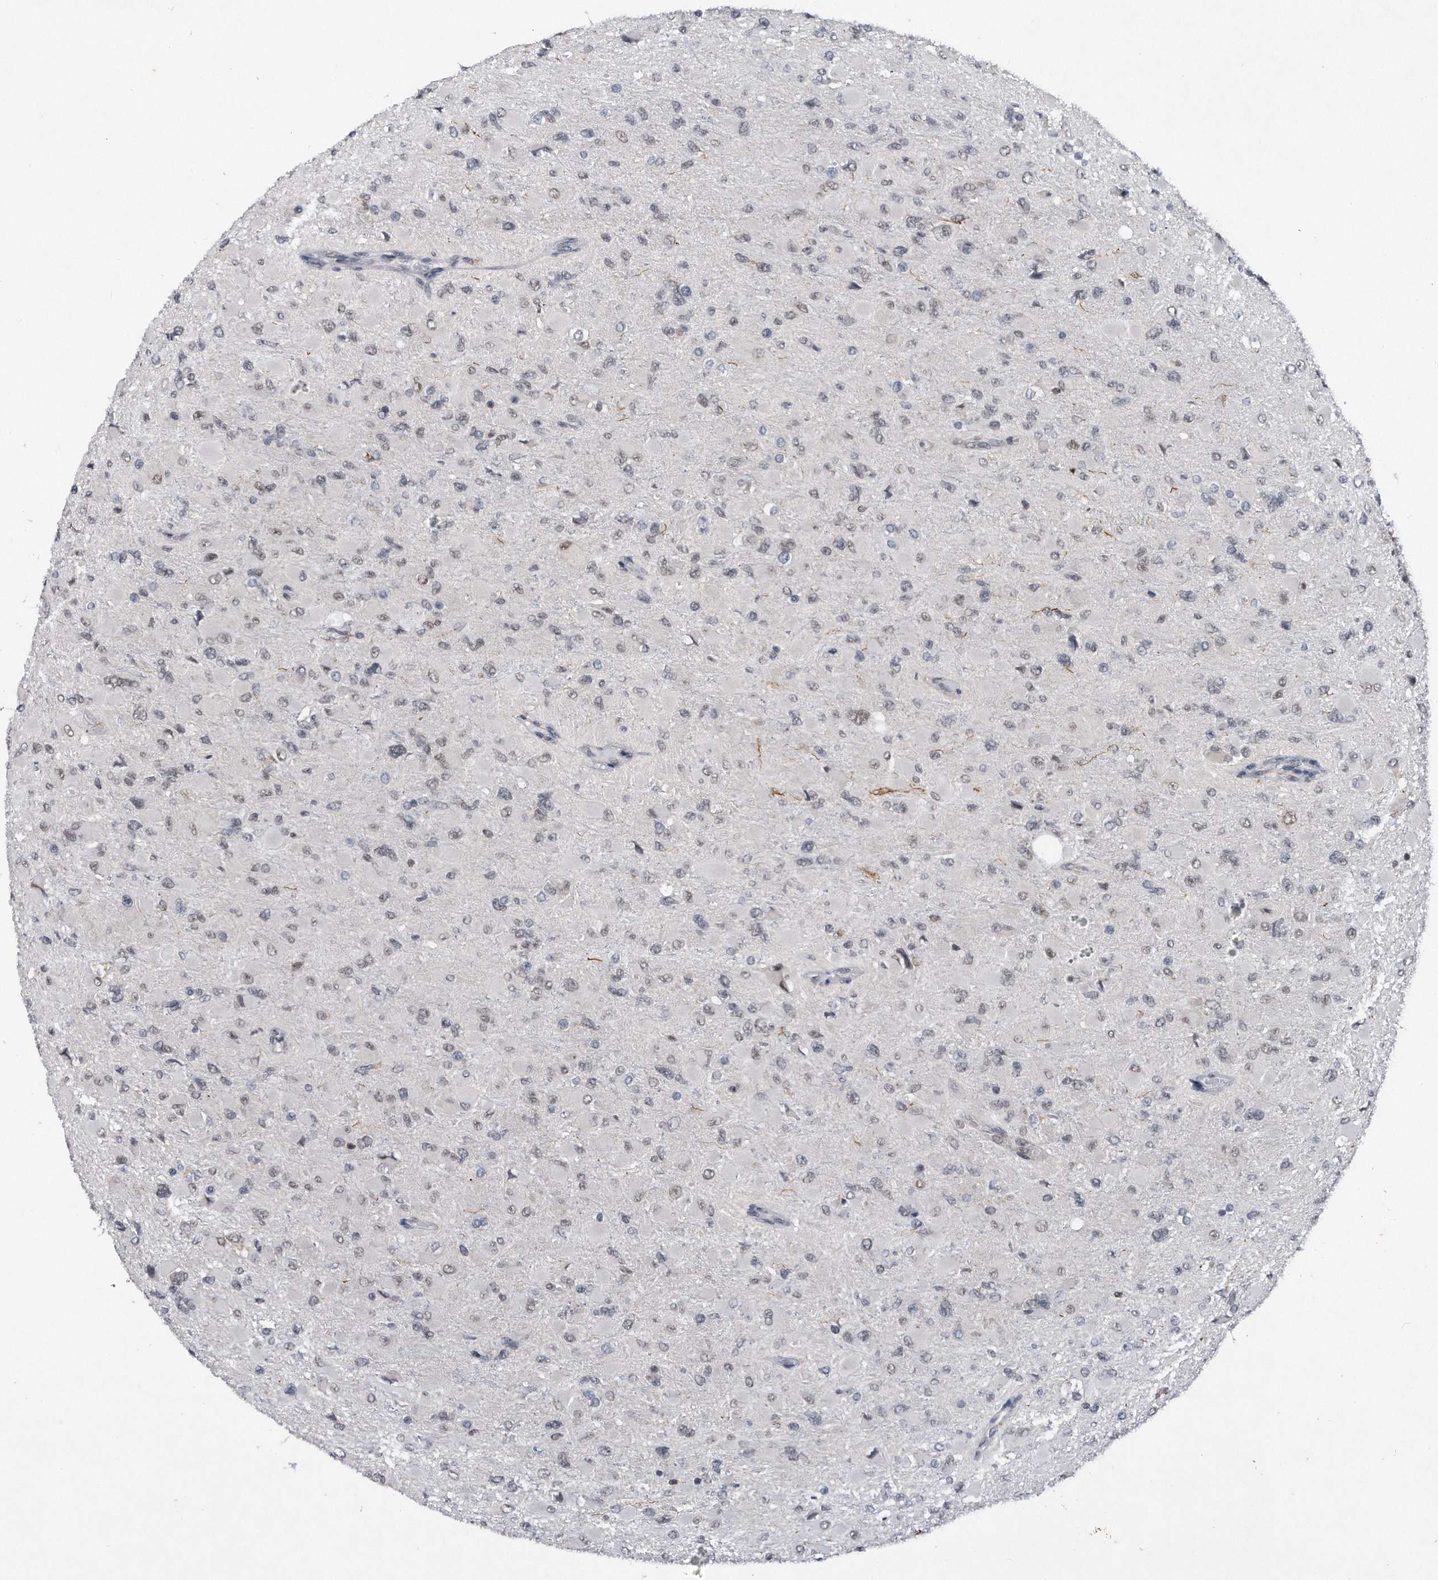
{"staining": {"intensity": "weak", "quantity": "<25%", "location": "nuclear"}, "tissue": "glioma", "cell_type": "Tumor cells", "image_type": "cancer", "snomed": [{"axis": "morphology", "description": "Glioma, malignant, High grade"}, {"axis": "topography", "description": "Cerebral cortex"}], "caption": "This is an immunohistochemistry micrograph of glioma. There is no expression in tumor cells.", "gene": "VIRMA", "patient": {"sex": "female", "age": 36}}